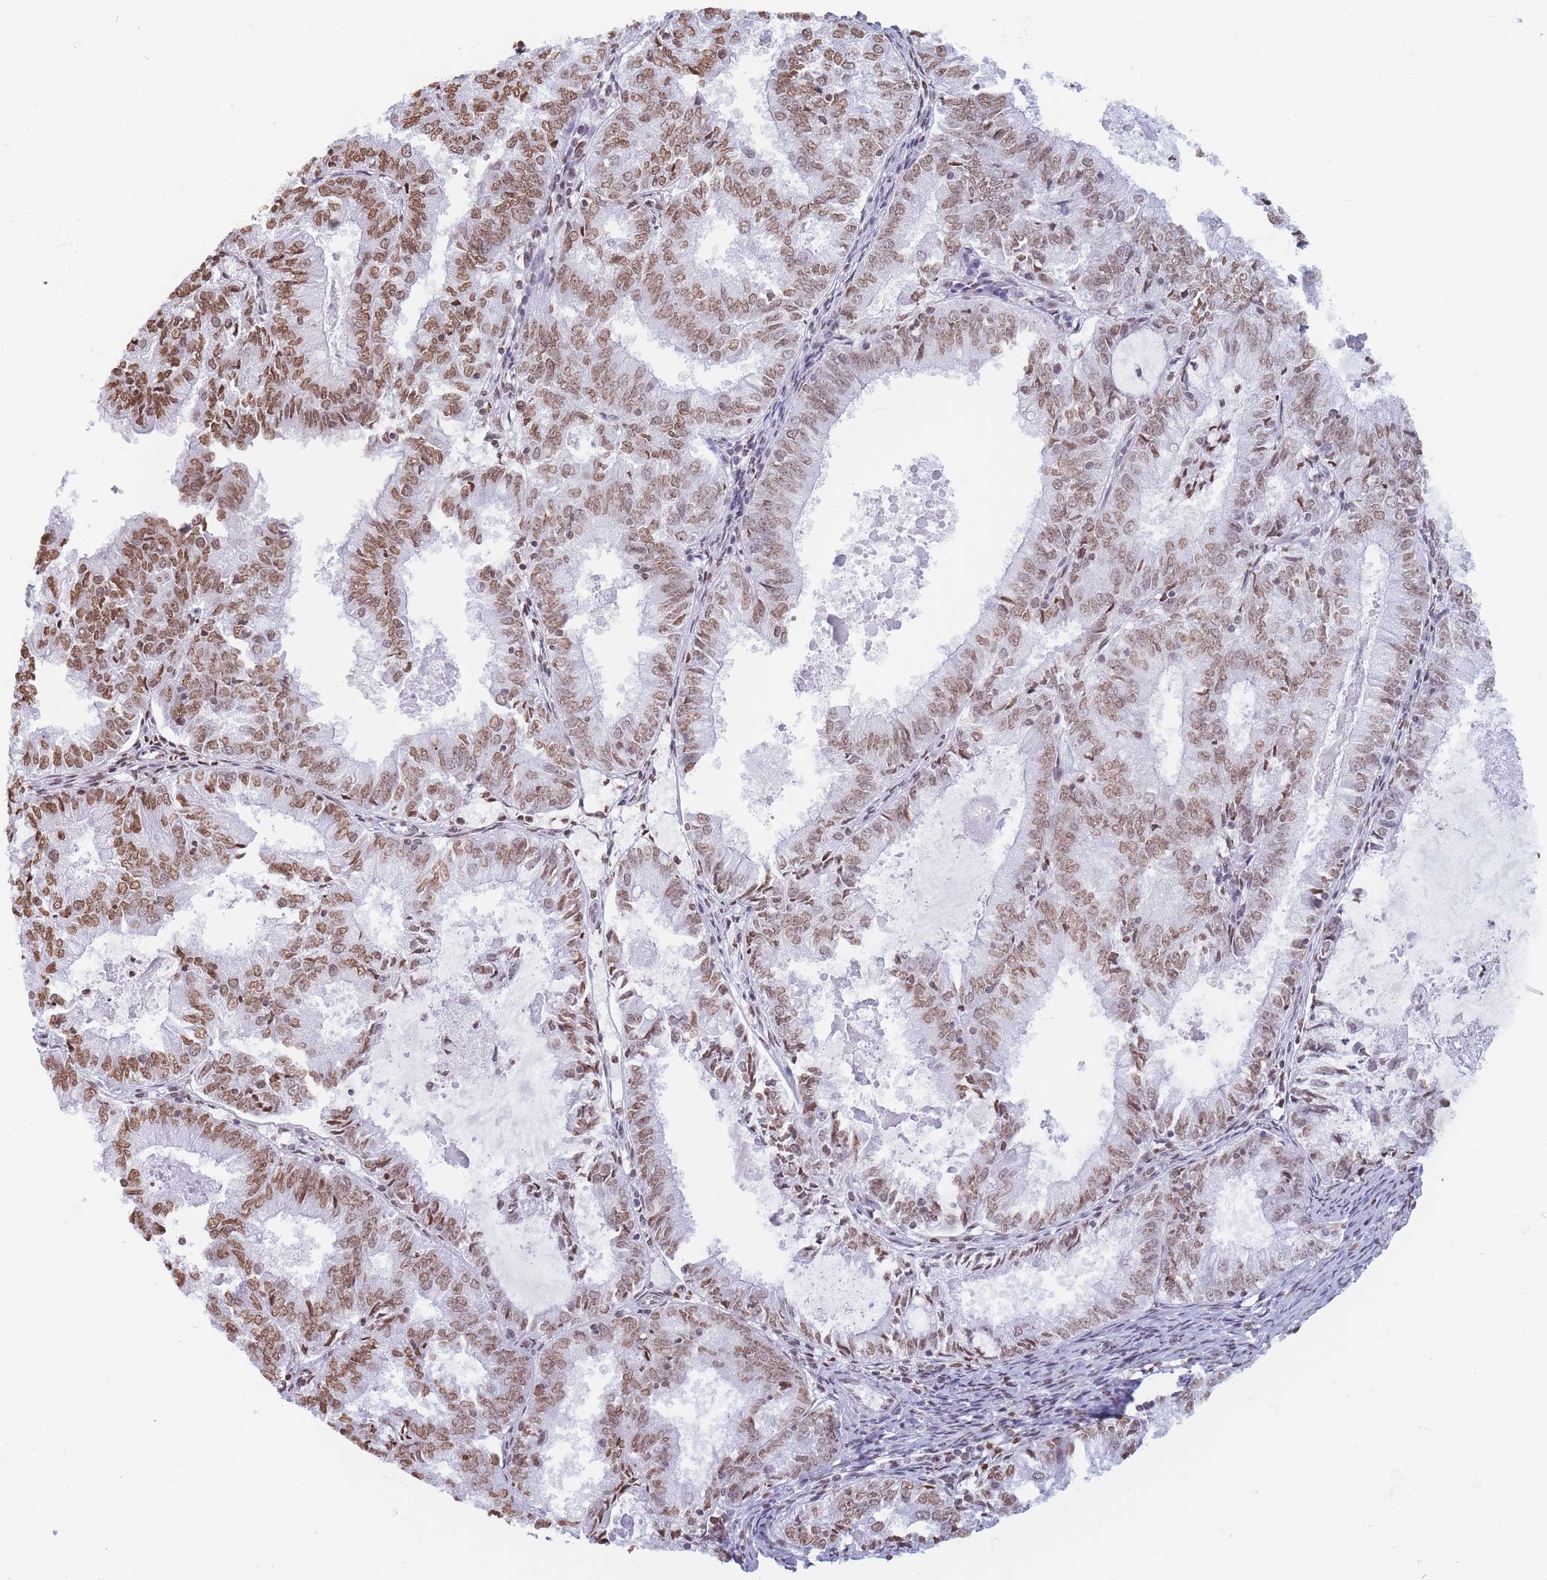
{"staining": {"intensity": "moderate", "quantity": ">75%", "location": "nuclear"}, "tissue": "endometrial cancer", "cell_type": "Tumor cells", "image_type": "cancer", "snomed": [{"axis": "morphology", "description": "Adenocarcinoma, NOS"}, {"axis": "topography", "description": "Endometrium"}], "caption": "This image displays immunohistochemistry staining of endometrial cancer, with medium moderate nuclear expression in approximately >75% of tumor cells.", "gene": "RYK", "patient": {"sex": "female", "age": 57}}